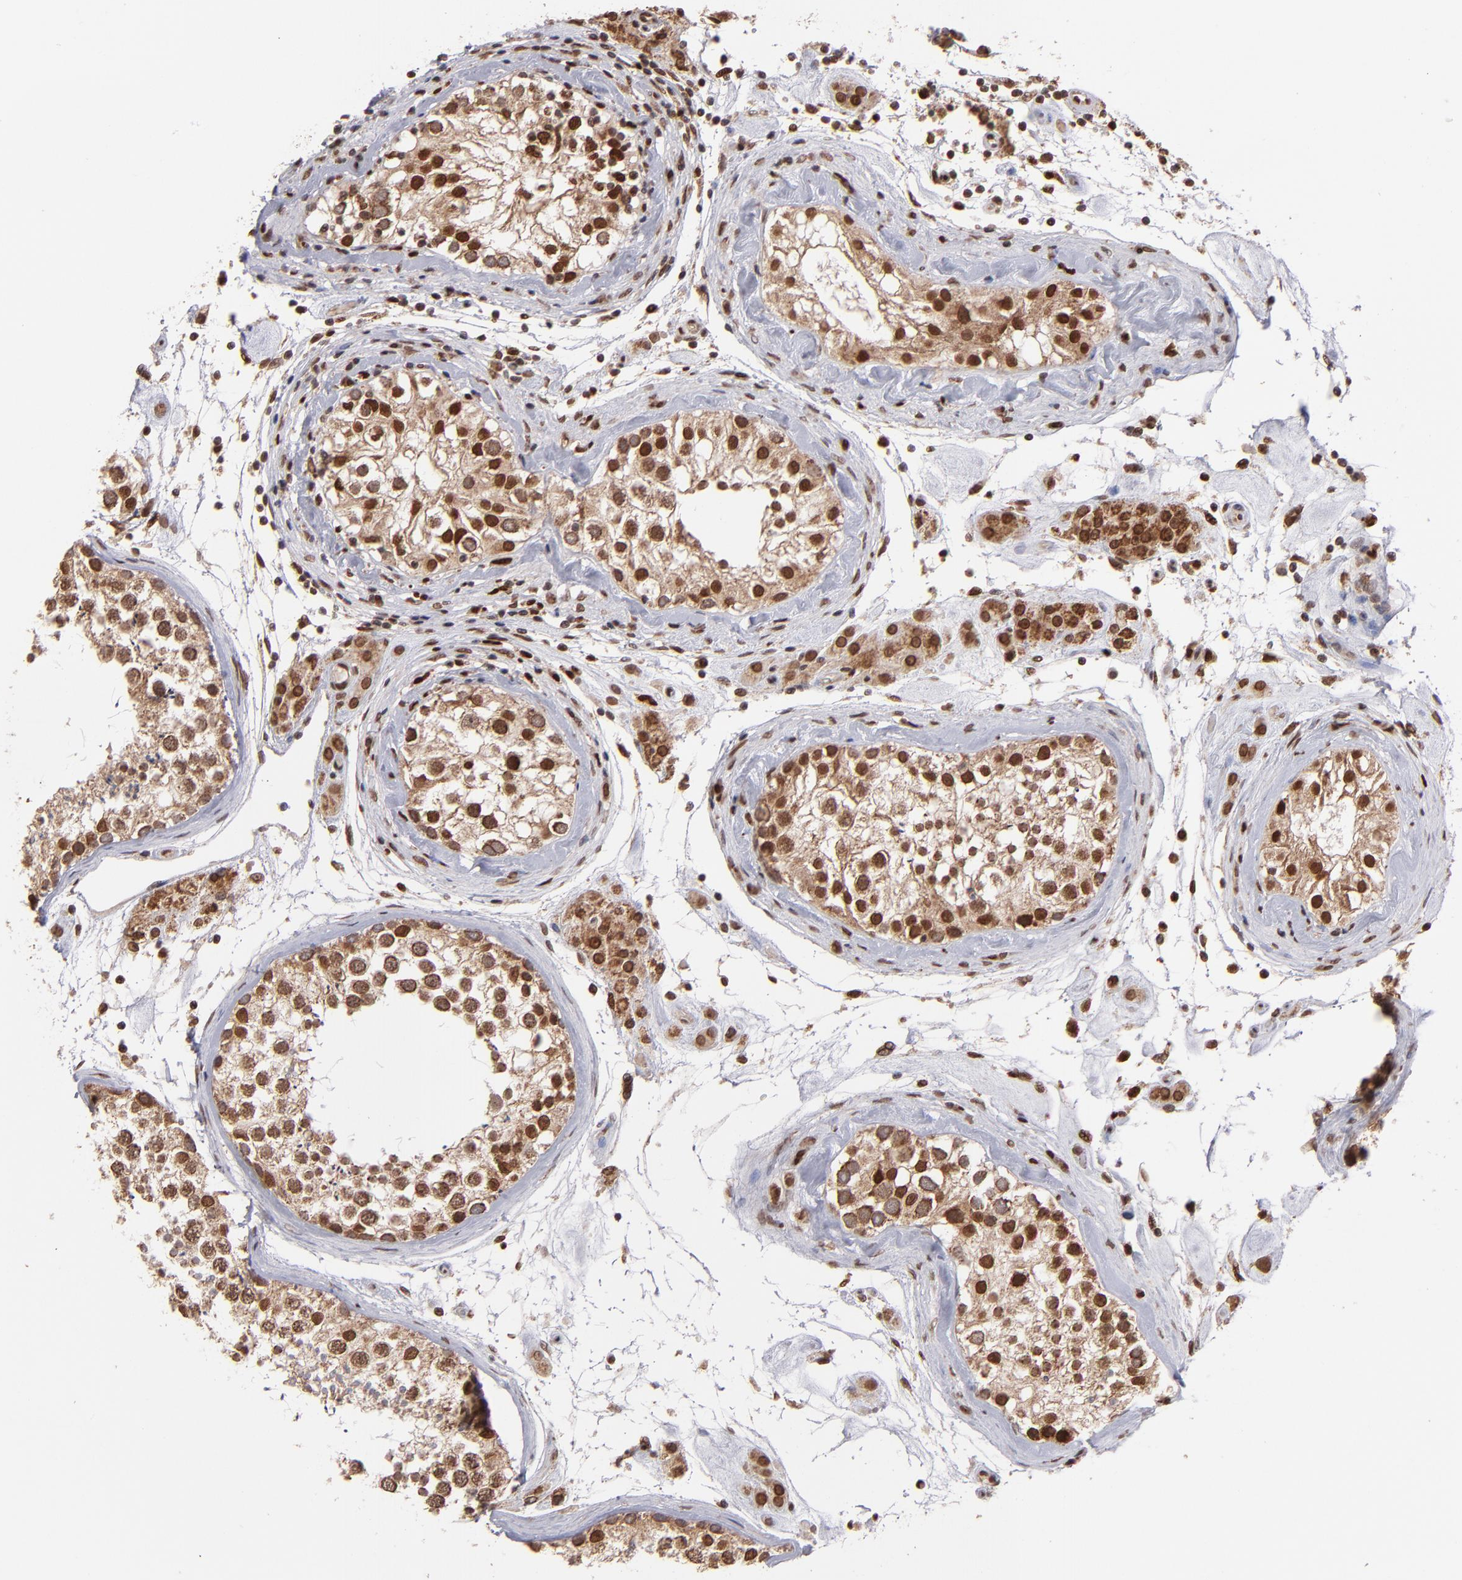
{"staining": {"intensity": "moderate", "quantity": ">75%", "location": "cytoplasmic/membranous,nuclear"}, "tissue": "testis", "cell_type": "Cells in seminiferous ducts", "image_type": "normal", "snomed": [{"axis": "morphology", "description": "Normal tissue, NOS"}, {"axis": "topography", "description": "Testis"}], "caption": "Protein expression analysis of benign human testis reveals moderate cytoplasmic/membranous,nuclear staining in approximately >75% of cells in seminiferous ducts. (DAB = brown stain, brightfield microscopy at high magnification).", "gene": "TOP1MT", "patient": {"sex": "male", "age": 46}}